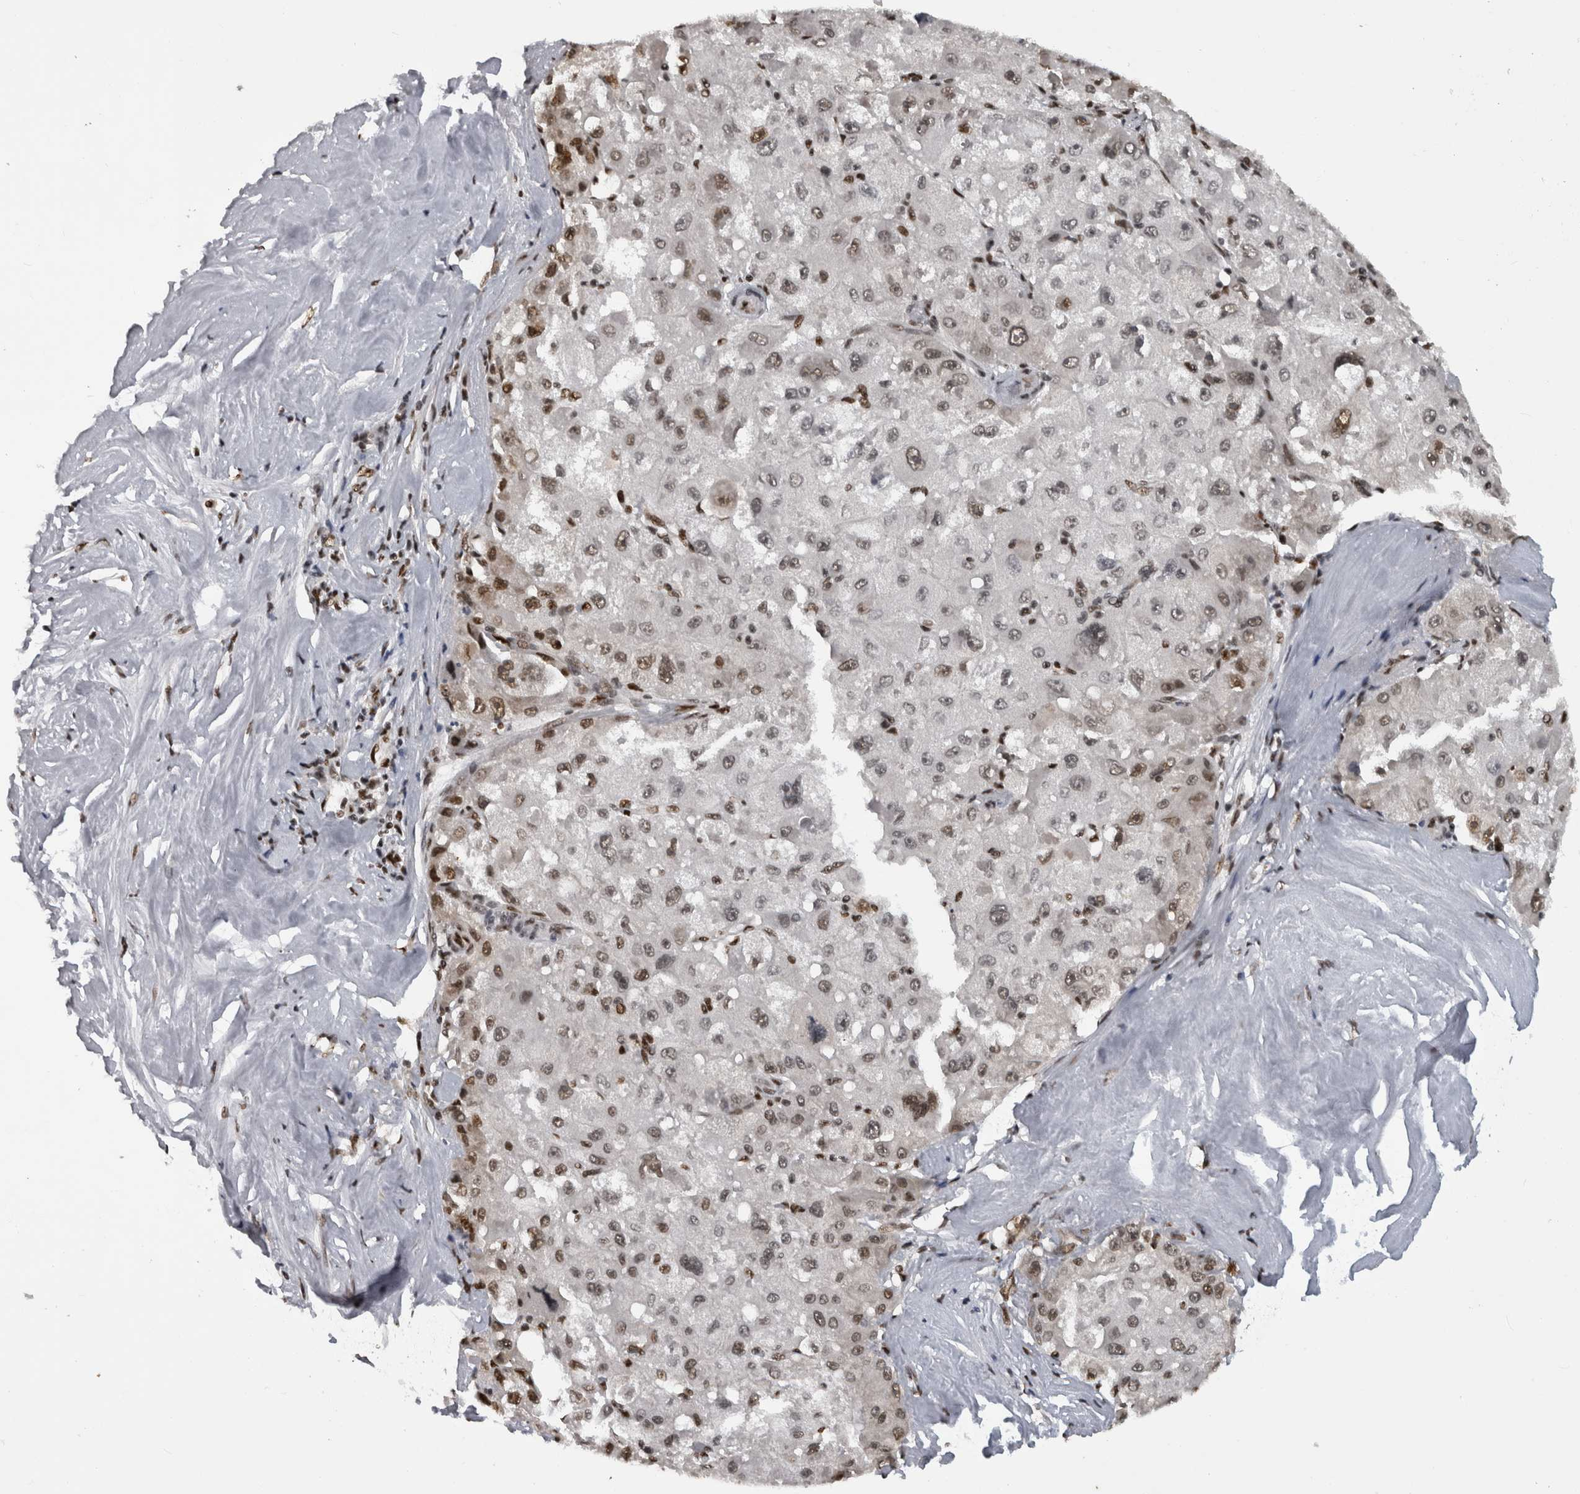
{"staining": {"intensity": "moderate", "quantity": "<25%", "location": "nuclear"}, "tissue": "liver cancer", "cell_type": "Tumor cells", "image_type": "cancer", "snomed": [{"axis": "morphology", "description": "Carcinoma, Hepatocellular, NOS"}, {"axis": "topography", "description": "Liver"}], "caption": "Immunohistochemical staining of human hepatocellular carcinoma (liver) displays low levels of moderate nuclear protein expression in approximately <25% of tumor cells.", "gene": "ZSCAN2", "patient": {"sex": "male", "age": 80}}